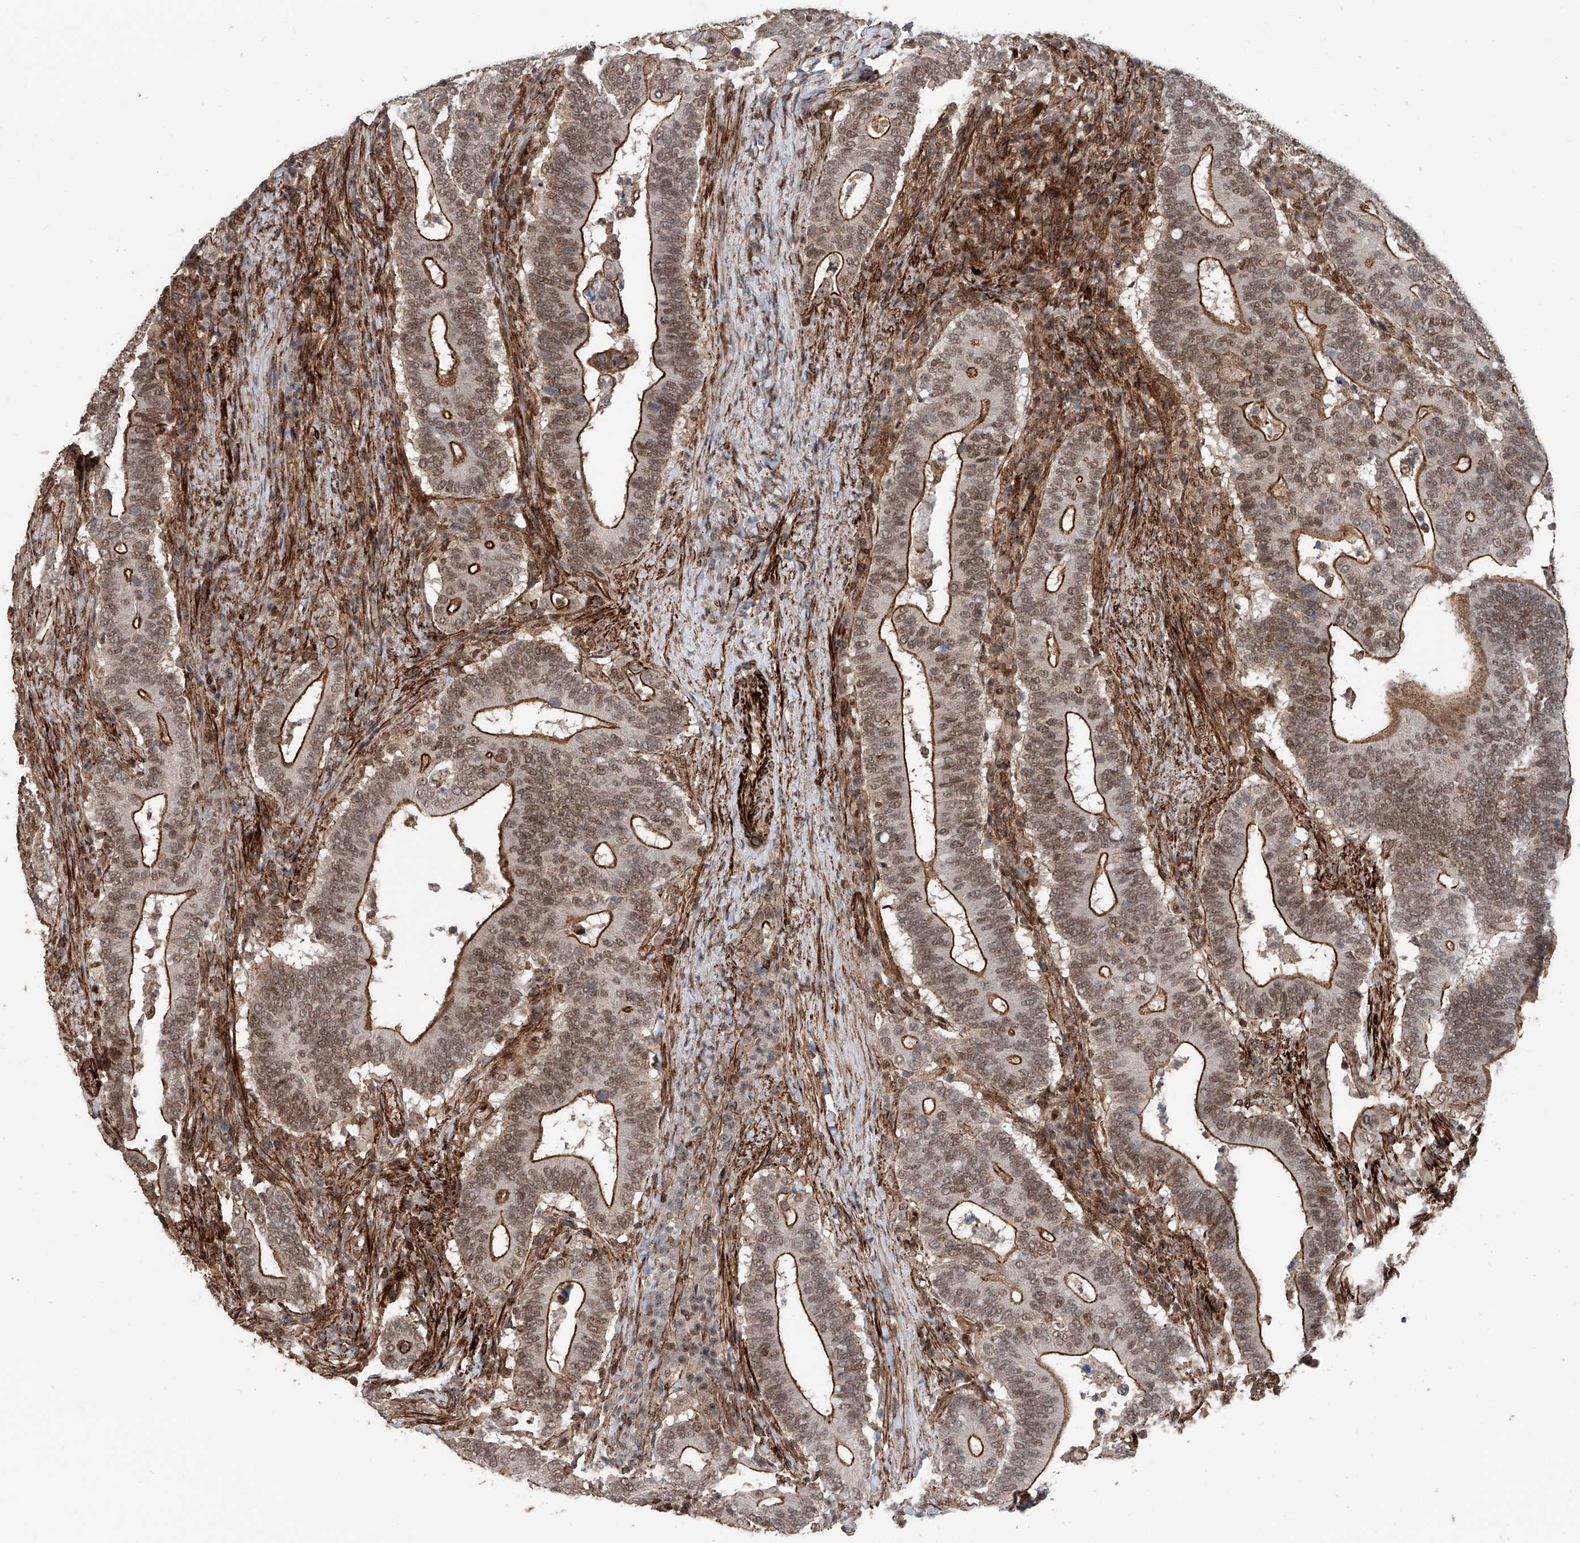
{"staining": {"intensity": "moderate", "quantity": ">75%", "location": "cytoplasmic/membranous,nuclear"}, "tissue": "colorectal cancer", "cell_type": "Tumor cells", "image_type": "cancer", "snomed": [{"axis": "morphology", "description": "Adenocarcinoma, NOS"}, {"axis": "topography", "description": "Colon"}], "caption": "IHC of colorectal adenocarcinoma shows medium levels of moderate cytoplasmic/membranous and nuclear staining in about >75% of tumor cells. The staining was performed using DAB (3,3'-diaminobenzidine), with brown indicating positive protein expression. Nuclei are stained blue with hematoxylin.", "gene": "SDE2", "patient": {"sex": "female", "age": 66}}